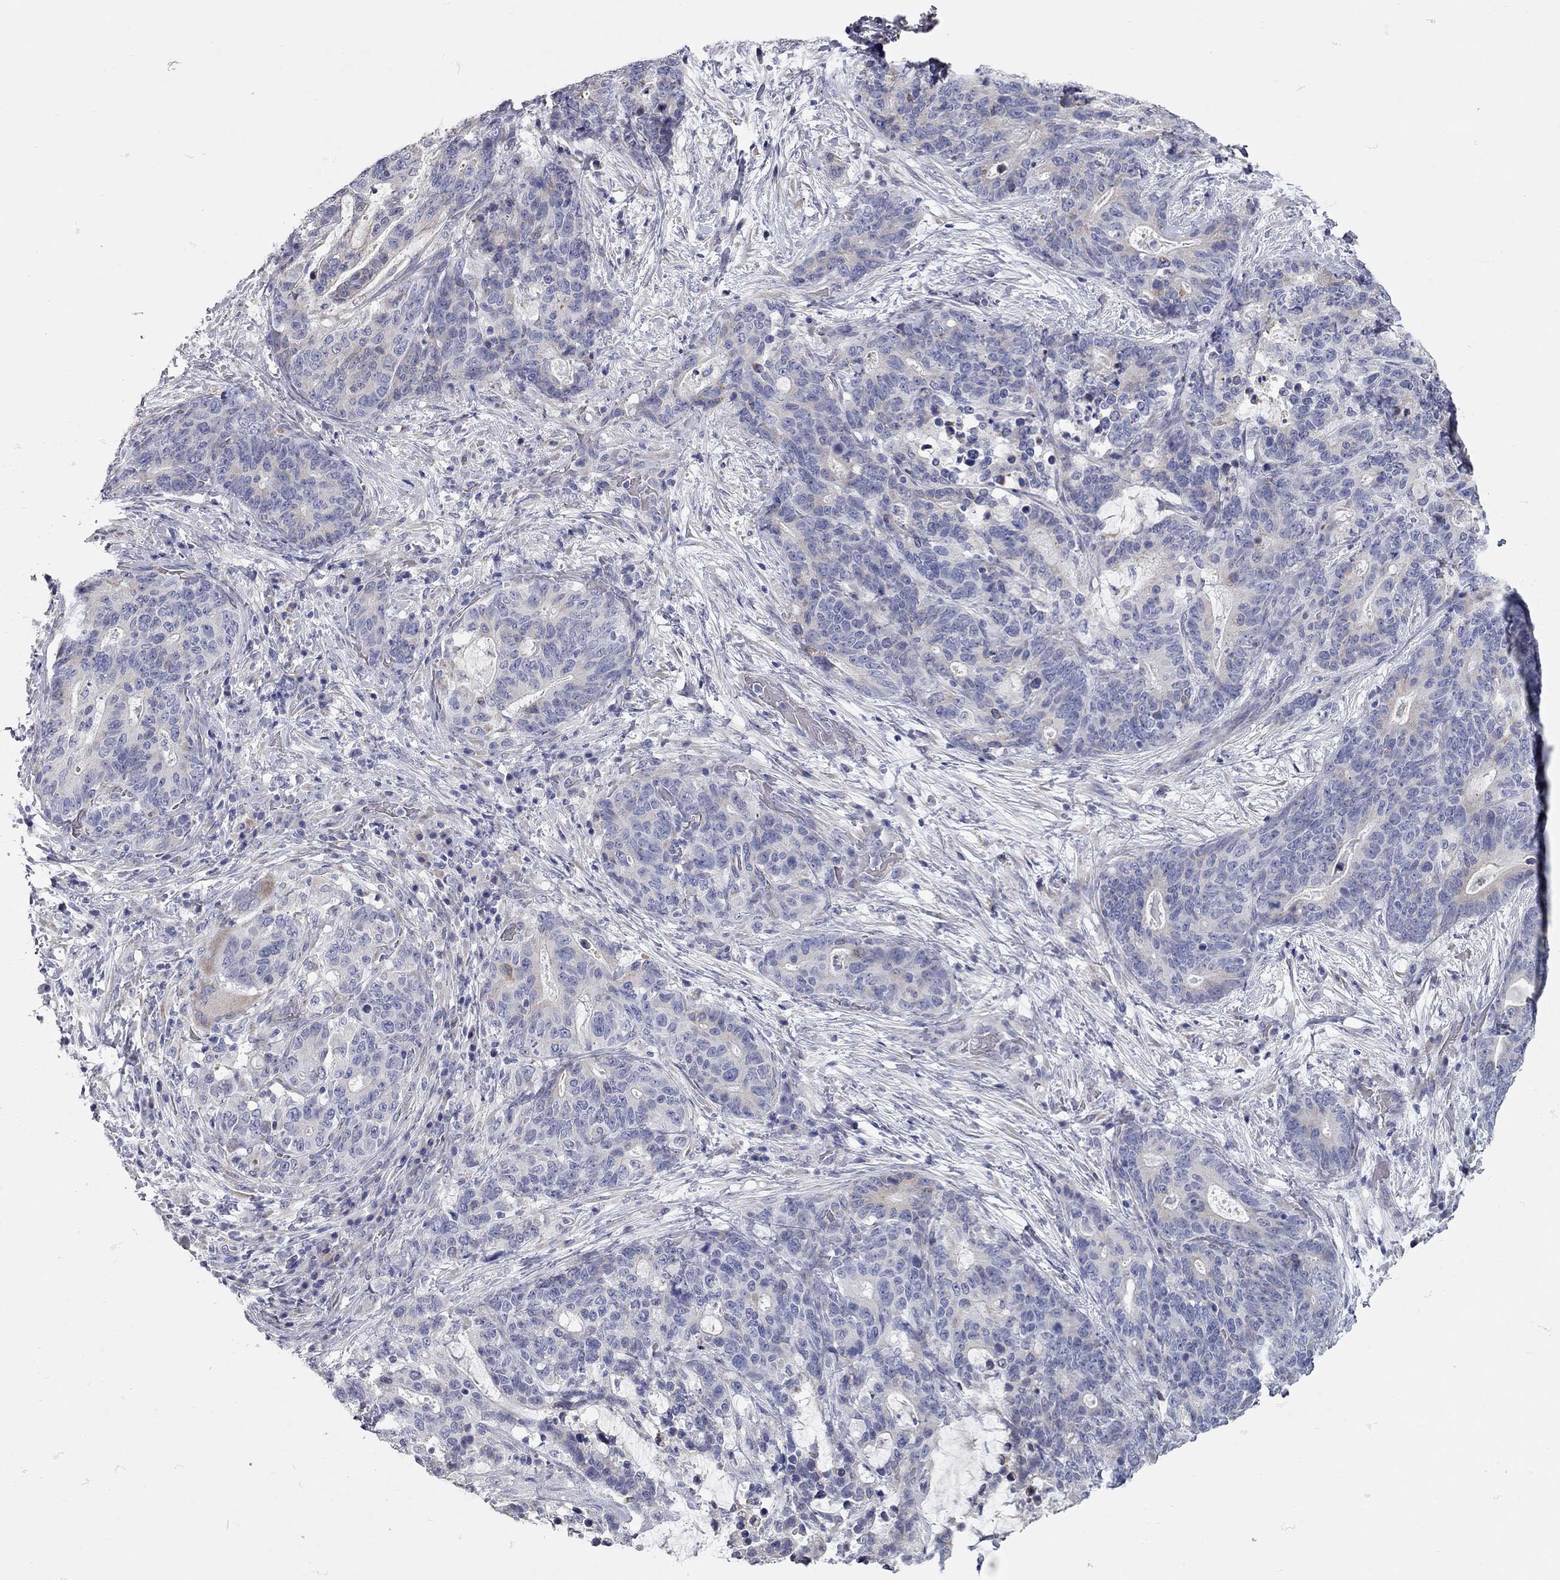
{"staining": {"intensity": "negative", "quantity": "none", "location": "none"}, "tissue": "stomach cancer", "cell_type": "Tumor cells", "image_type": "cancer", "snomed": [{"axis": "morphology", "description": "Normal tissue, NOS"}, {"axis": "morphology", "description": "Adenocarcinoma, NOS"}, {"axis": "topography", "description": "Stomach"}], "caption": "The histopathology image shows no staining of tumor cells in adenocarcinoma (stomach). (Brightfield microscopy of DAB (3,3'-diaminobenzidine) immunohistochemistry at high magnification).", "gene": "XAGE2", "patient": {"sex": "female", "age": 64}}